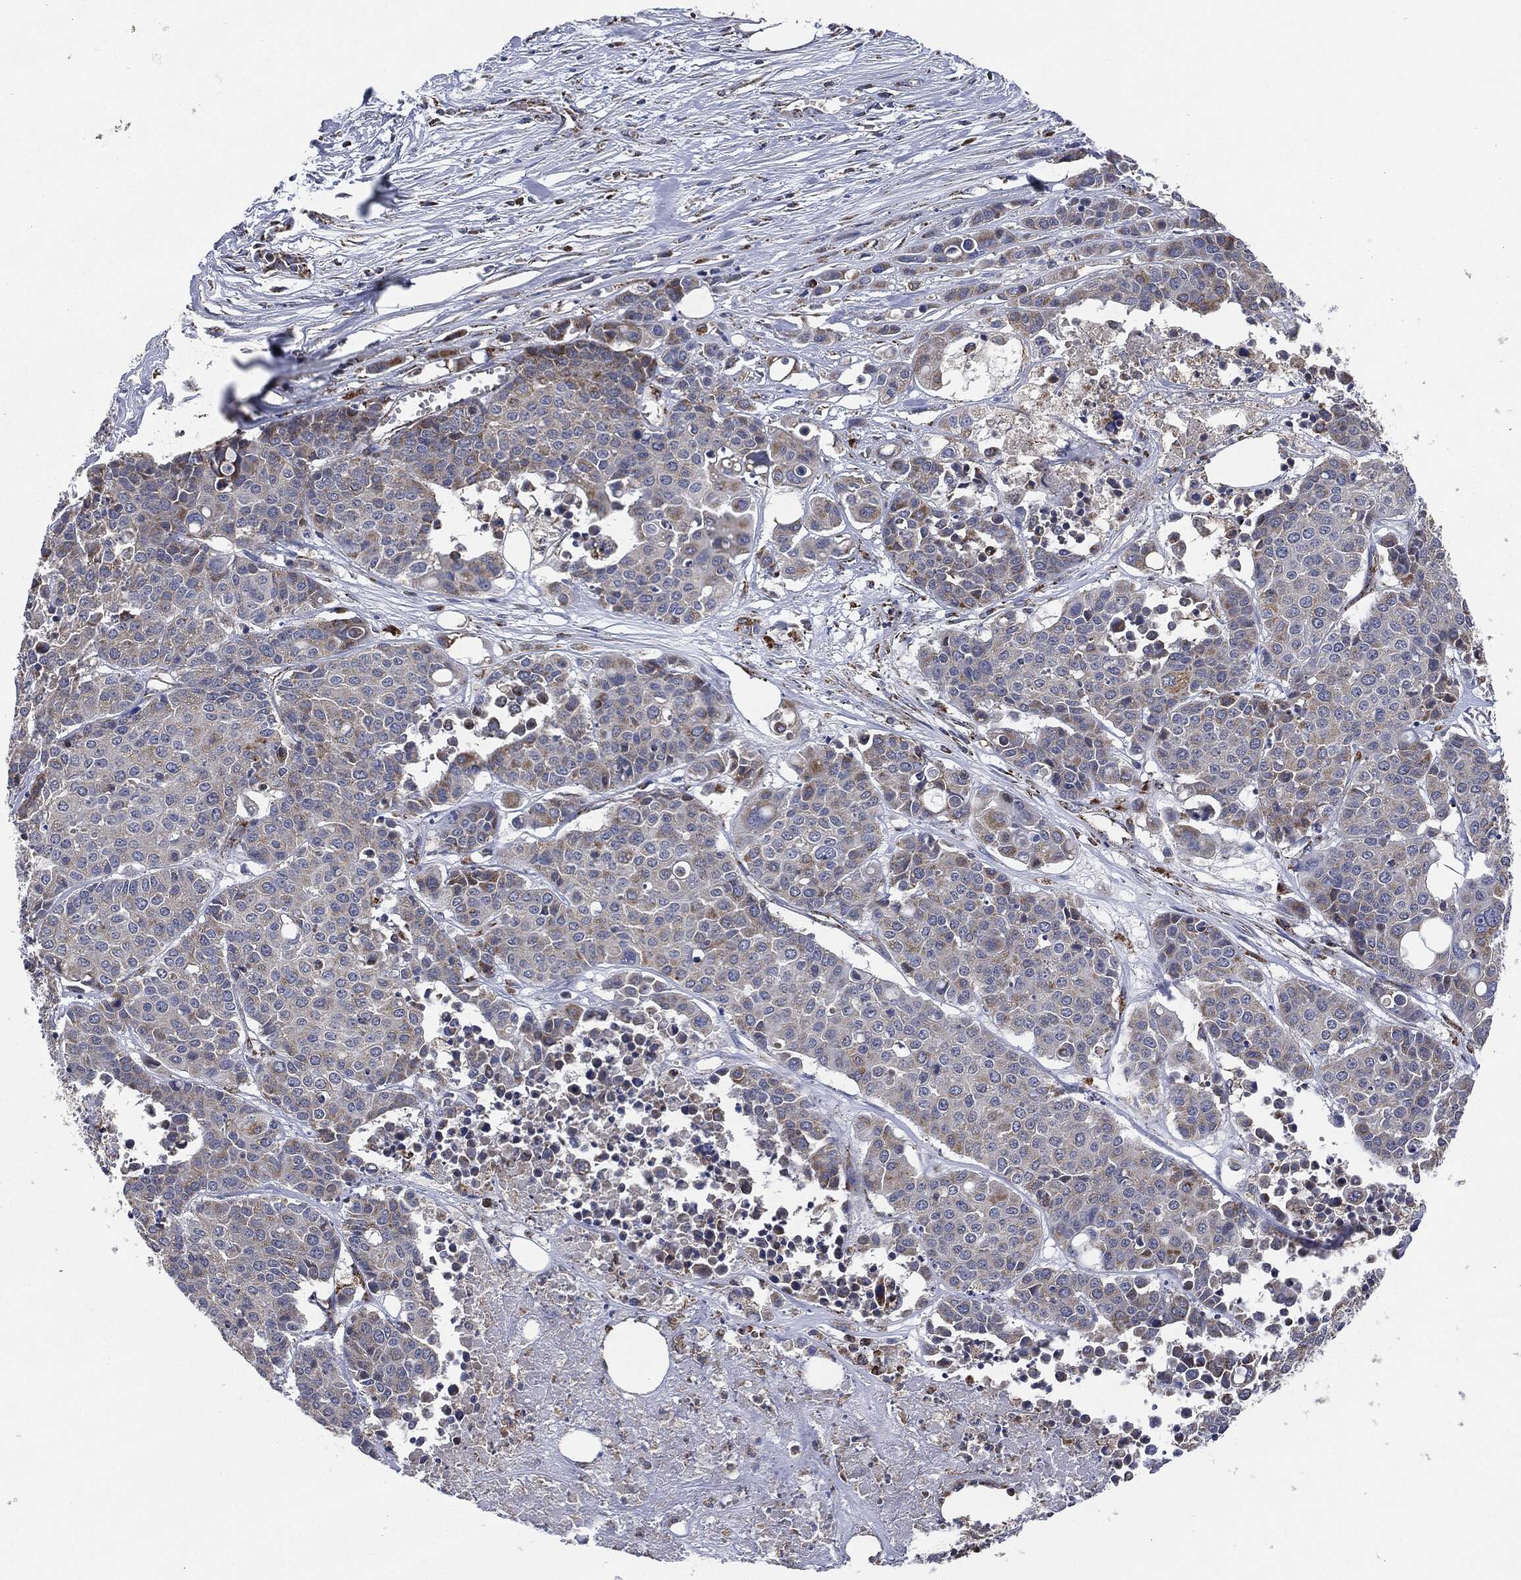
{"staining": {"intensity": "moderate", "quantity": "<25%", "location": "cytoplasmic/membranous"}, "tissue": "carcinoid", "cell_type": "Tumor cells", "image_type": "cancer", "snomed": [{"axis": "morphology", "description": "Carcinoid, malignant, NOS"}, {"axis": "topography", "description": "Colon"}], "caption": "IHC image of human malignant carcinoid stained for a protein (brown), which reveals low levels of moderate cytoplasmic/membranous staining in approximately <25% of tumor cells.", "gene": "NDUFV2", "patient": {"sex": "male", "age": 81}}